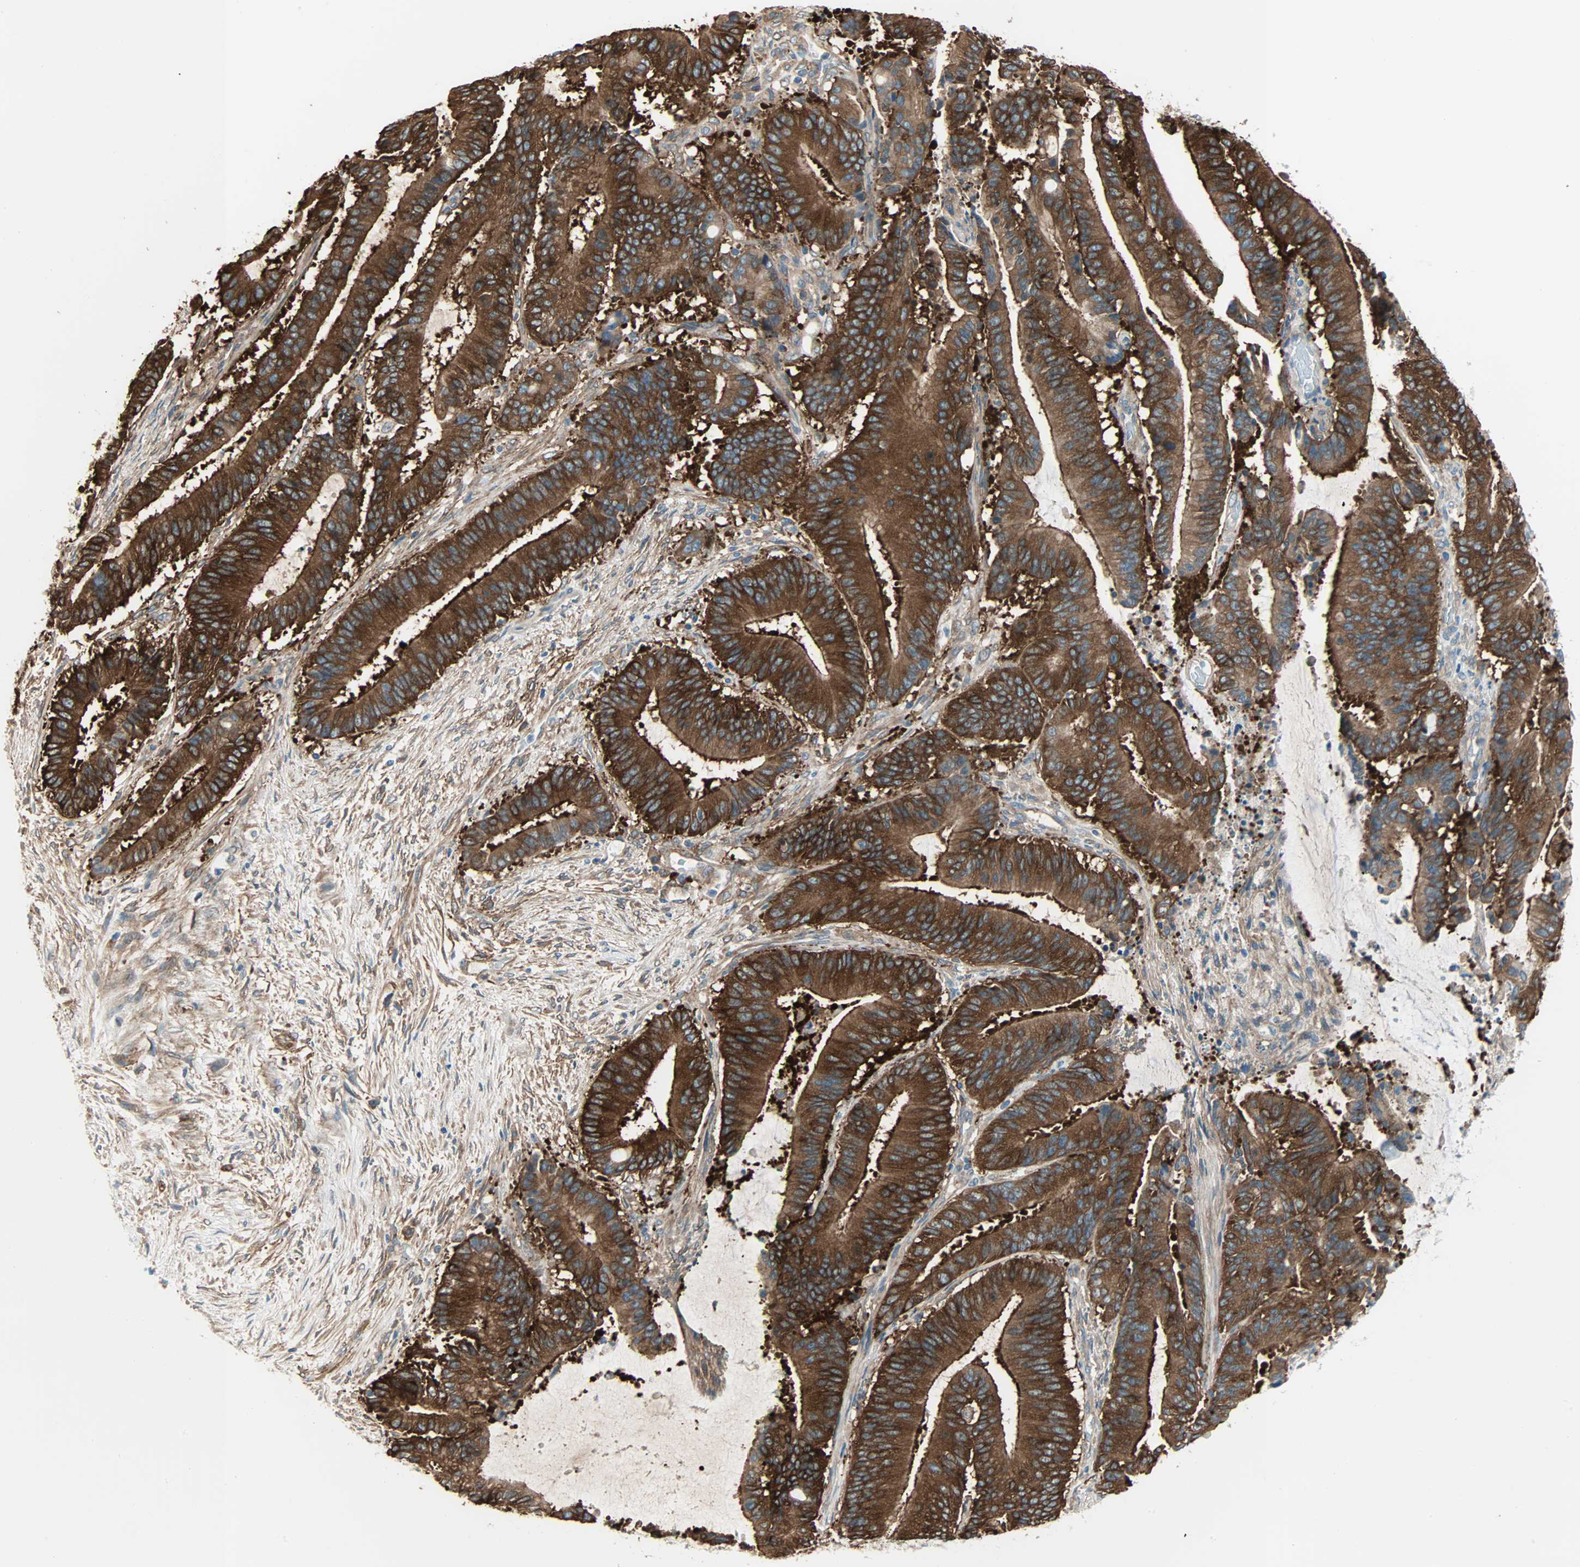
{"staining": {"intensity": "strong", "quantity": ">75%", "location": "cytoplasmic/membranous"}, "tissue": "liver cancer", "cell_type": "Tumor cells", "image_type": "cancer", "snomed": [{"axis": "morphology", "description": "Cholangiocarcinoma"}, {"axis": "topography", "description": "Liver"}], "caption": "Immunohistochemistry (IHC) staining of liver cancer, which demonstrates high levels of strong cytoplasmic/membranous positivity in about >75% of tumor cells indicating strong cytoplasmic/membranous protein expression. The staining was performed using DAB (3,3'-diaminobenzidine) (brown) for protein detection and nuclei were counterstained in hematoxylin (blue).", "gene": "EPB41L2", "patient": {"sex": "female", "age": 73}}